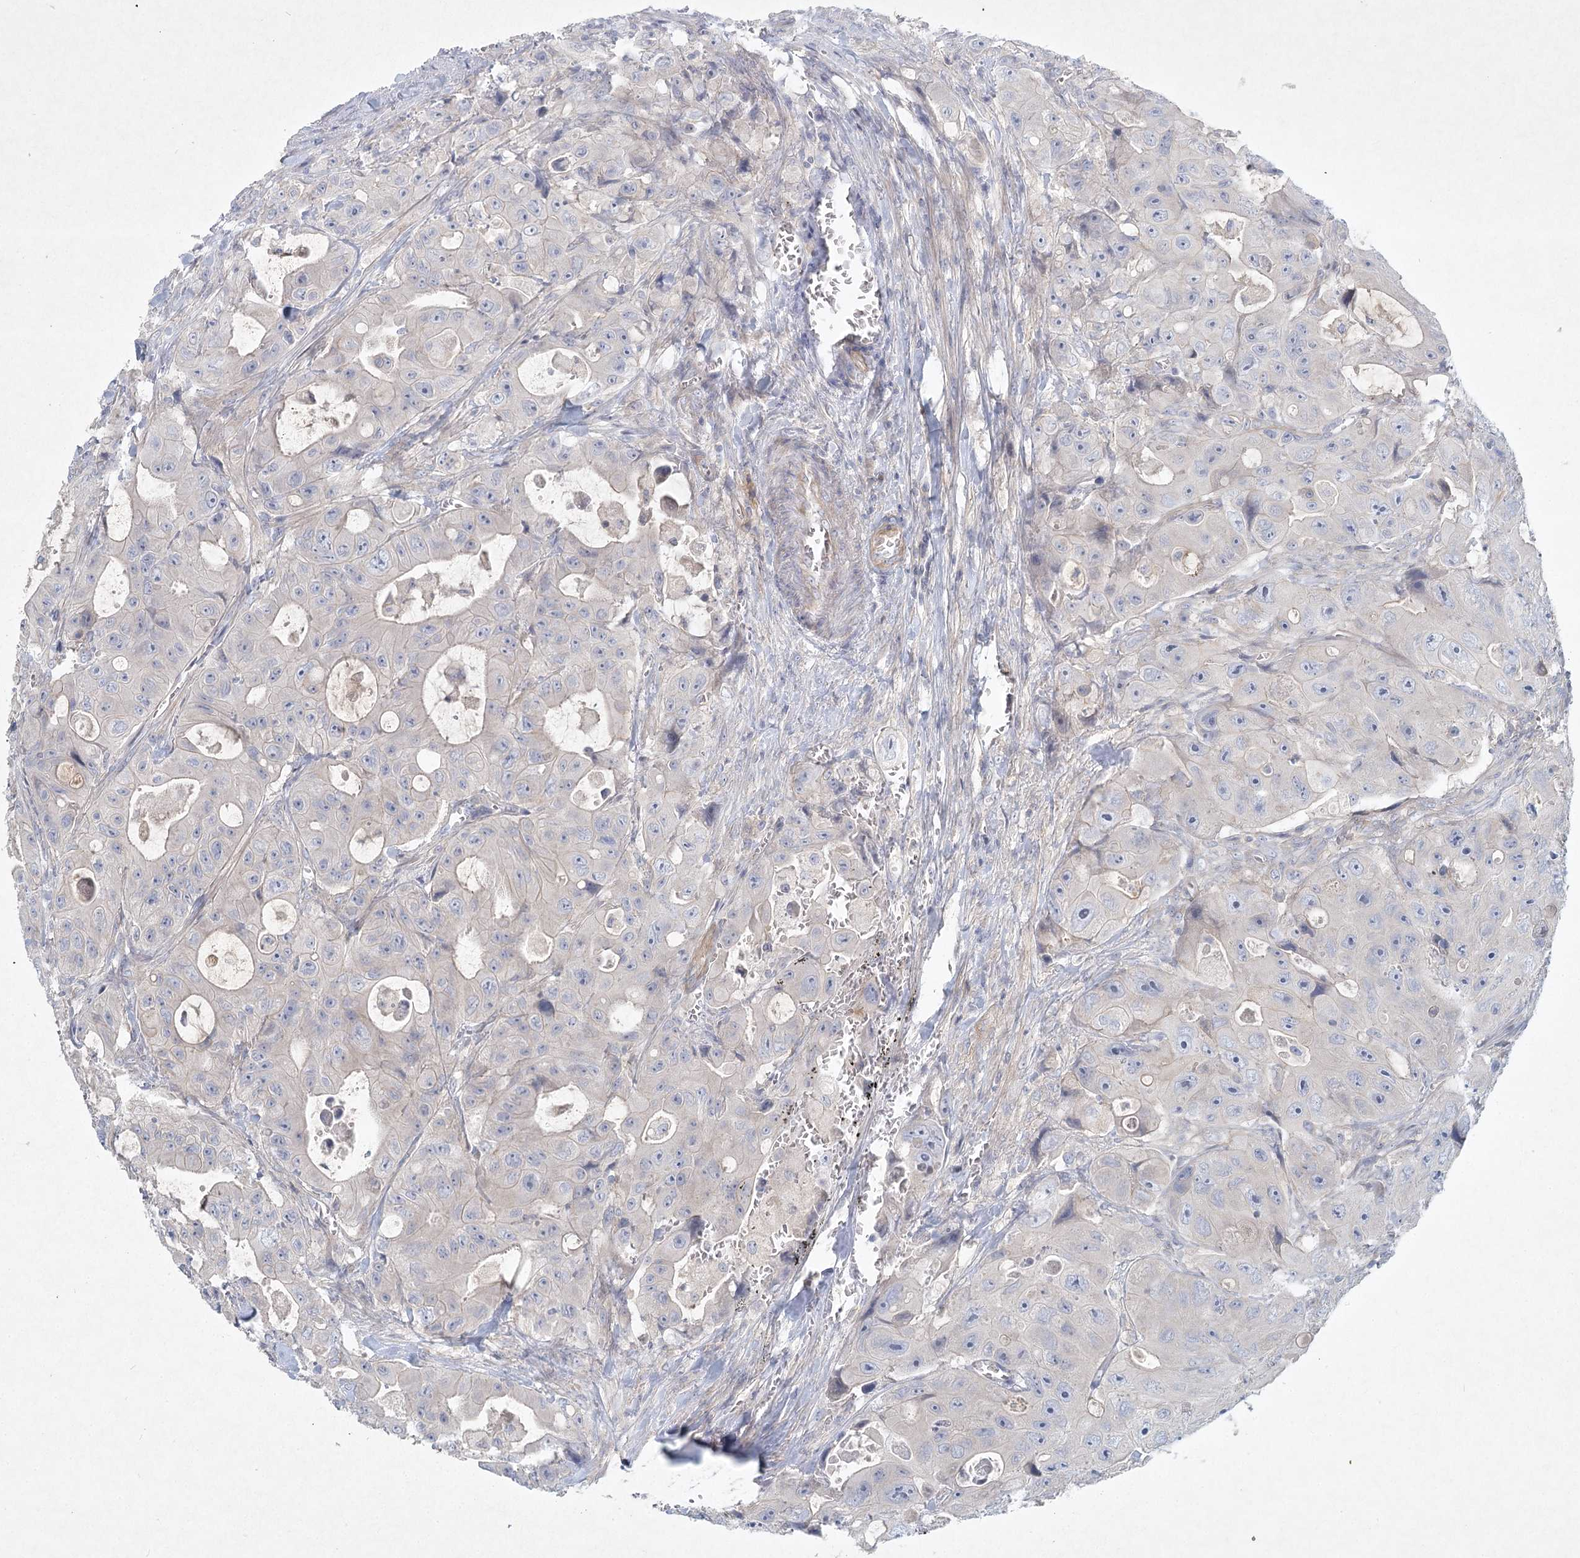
{"staining": {"intensity": "negative", "quantity": "none", "location": "none"}, "tissue": "colorectal cancer", "cell_type": "Tumor cells", "image_type": "cancer", "snomed": [{"axis": "morphology", "description": "Adenocarcinoma, NOS"}, {"axis": "topography", "description": "Colon"}], "caption": "Immunohistochemistry (IHC) histopathology image of human colorectal adenocarcinoma stained for a protein (brown), which reveals no positivity in tumor cells.", "gene": "DNMBP", "patient": {"sex": "female", "age": 46}}